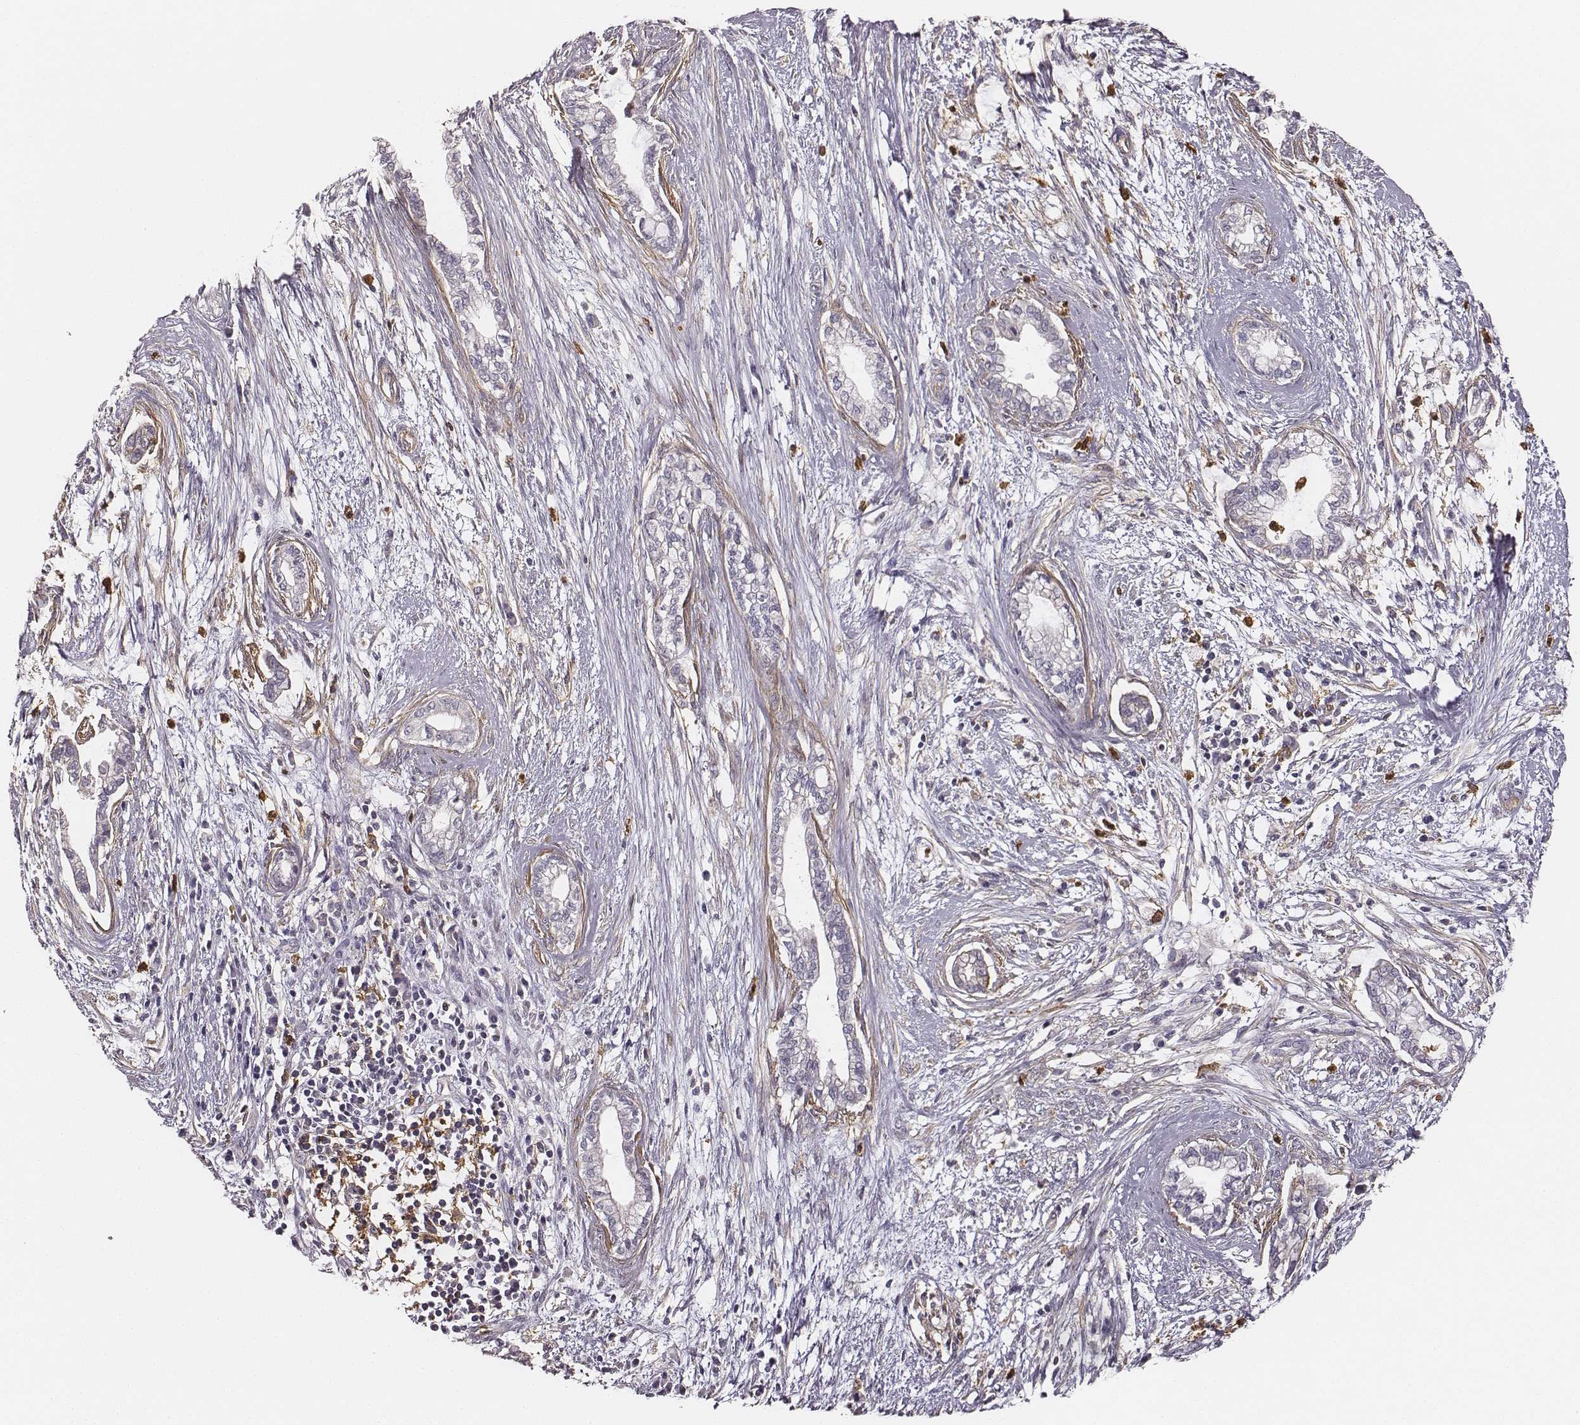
{"staining": {"intensity": "negative", "quantity": "none", "location": "none"}, "tissue": "cervical cancer", "cell_type": "Tumor cells", "image_type": "cancer", "snomed": [{"axis": "morphology", "description": "Adenocarcinoma, NOS"}, {"axis": "topography", "description": "Cervix"}], "caption": "Protein analysis of cervical cancer (adenocarcinoma) exhibits no significant staining in tumor cells.", "gene": "ZYX", "patient": {"sex": "female", "age": 62}}